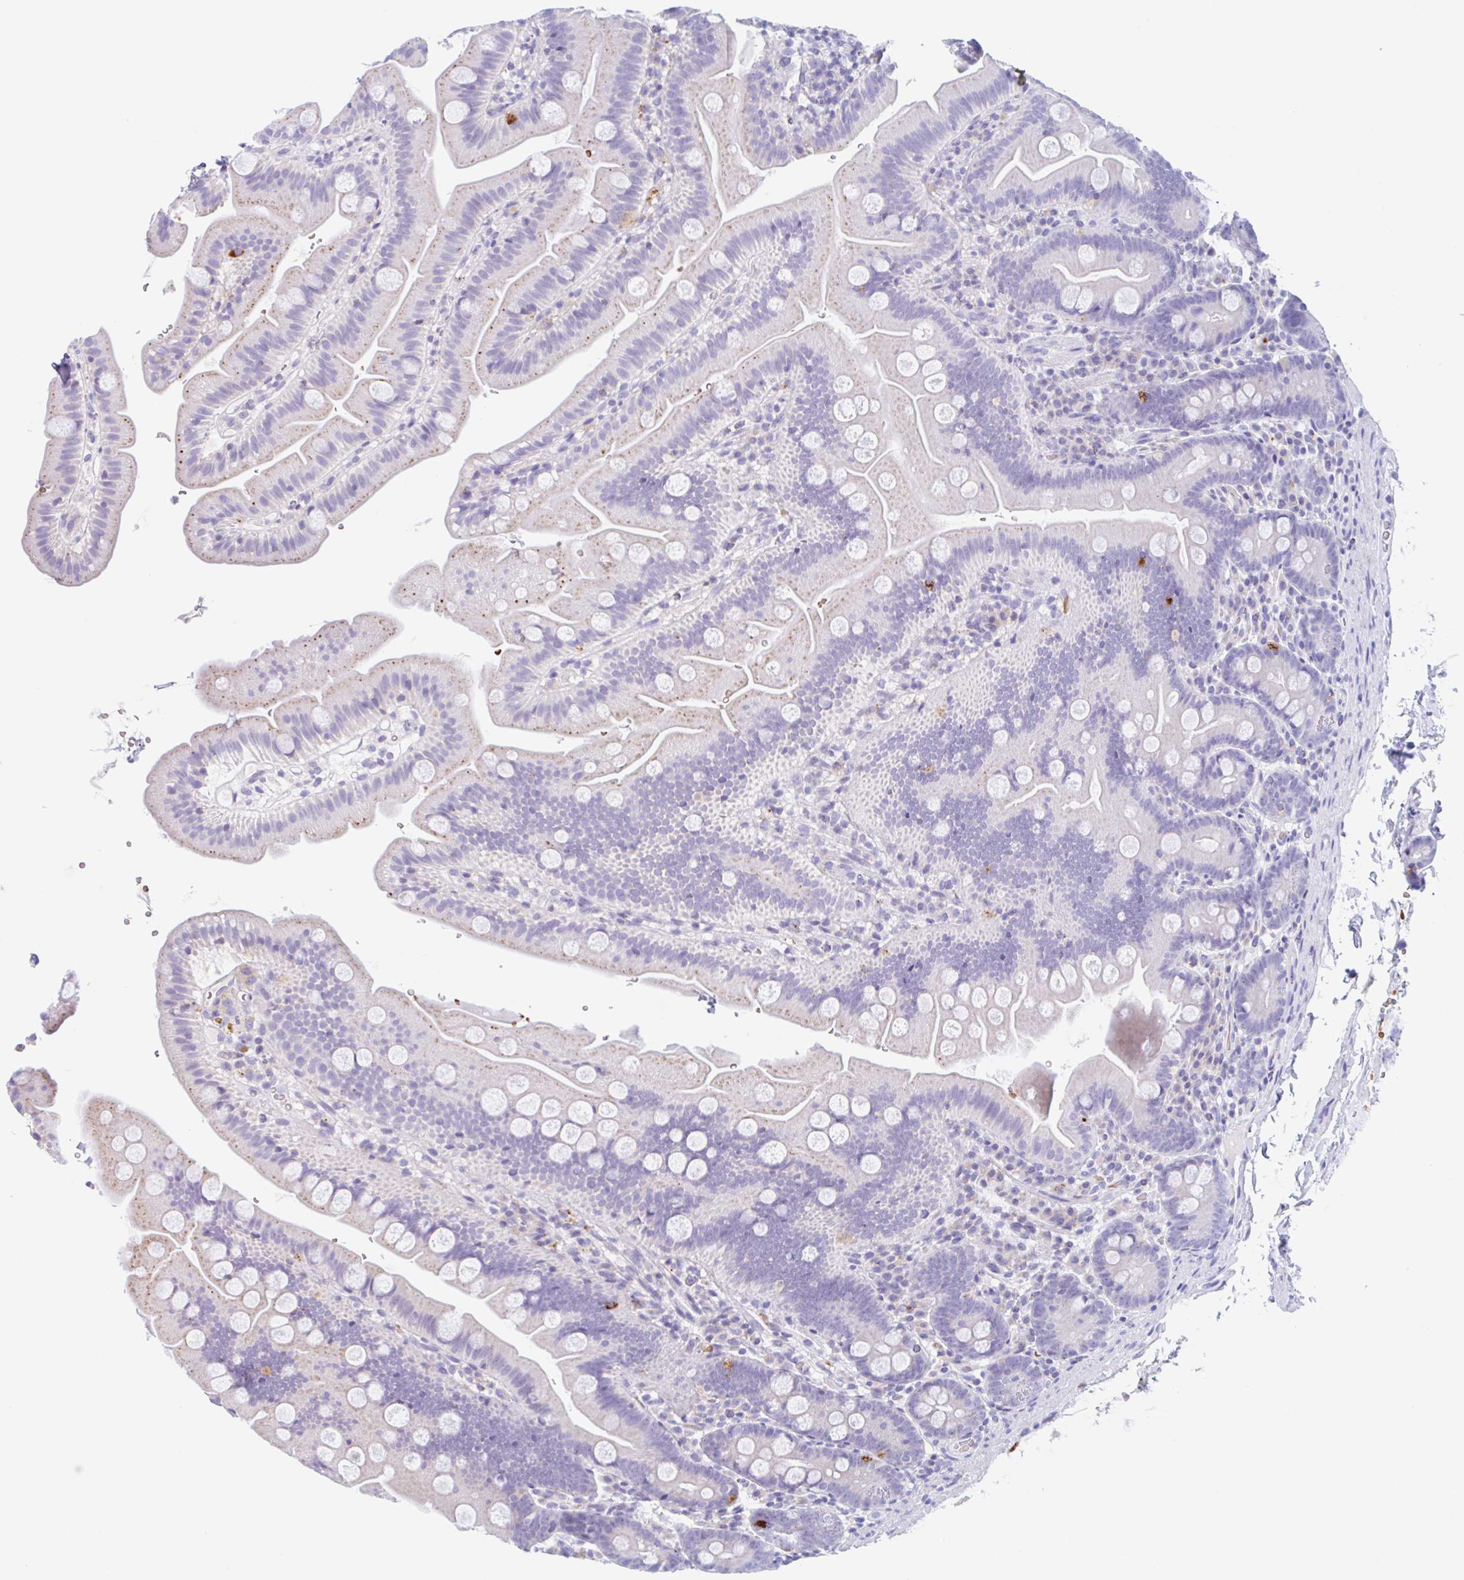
{"staining": {"intensity": "weak", "quantity": "25%-75%", "location": "cytoplasmic/membranous"}, "tissue": "small intestine", "cell_type": "Glandular cells", "image_type": "normal", "snomed": [{"axis": "morphology", "description": "Normal tissue, NOS"}, {"axis": "topography", "description": "Small intestine"}], "caption": "Brown immunohistochemical staining in unremarkable human small intestine demonstrates weak cytoplasmic/membranous positivity in approximately 25%-75% of glandular cells.", "gene": "ANKRD9", "patient": {"sex": "female", "age": 68}}